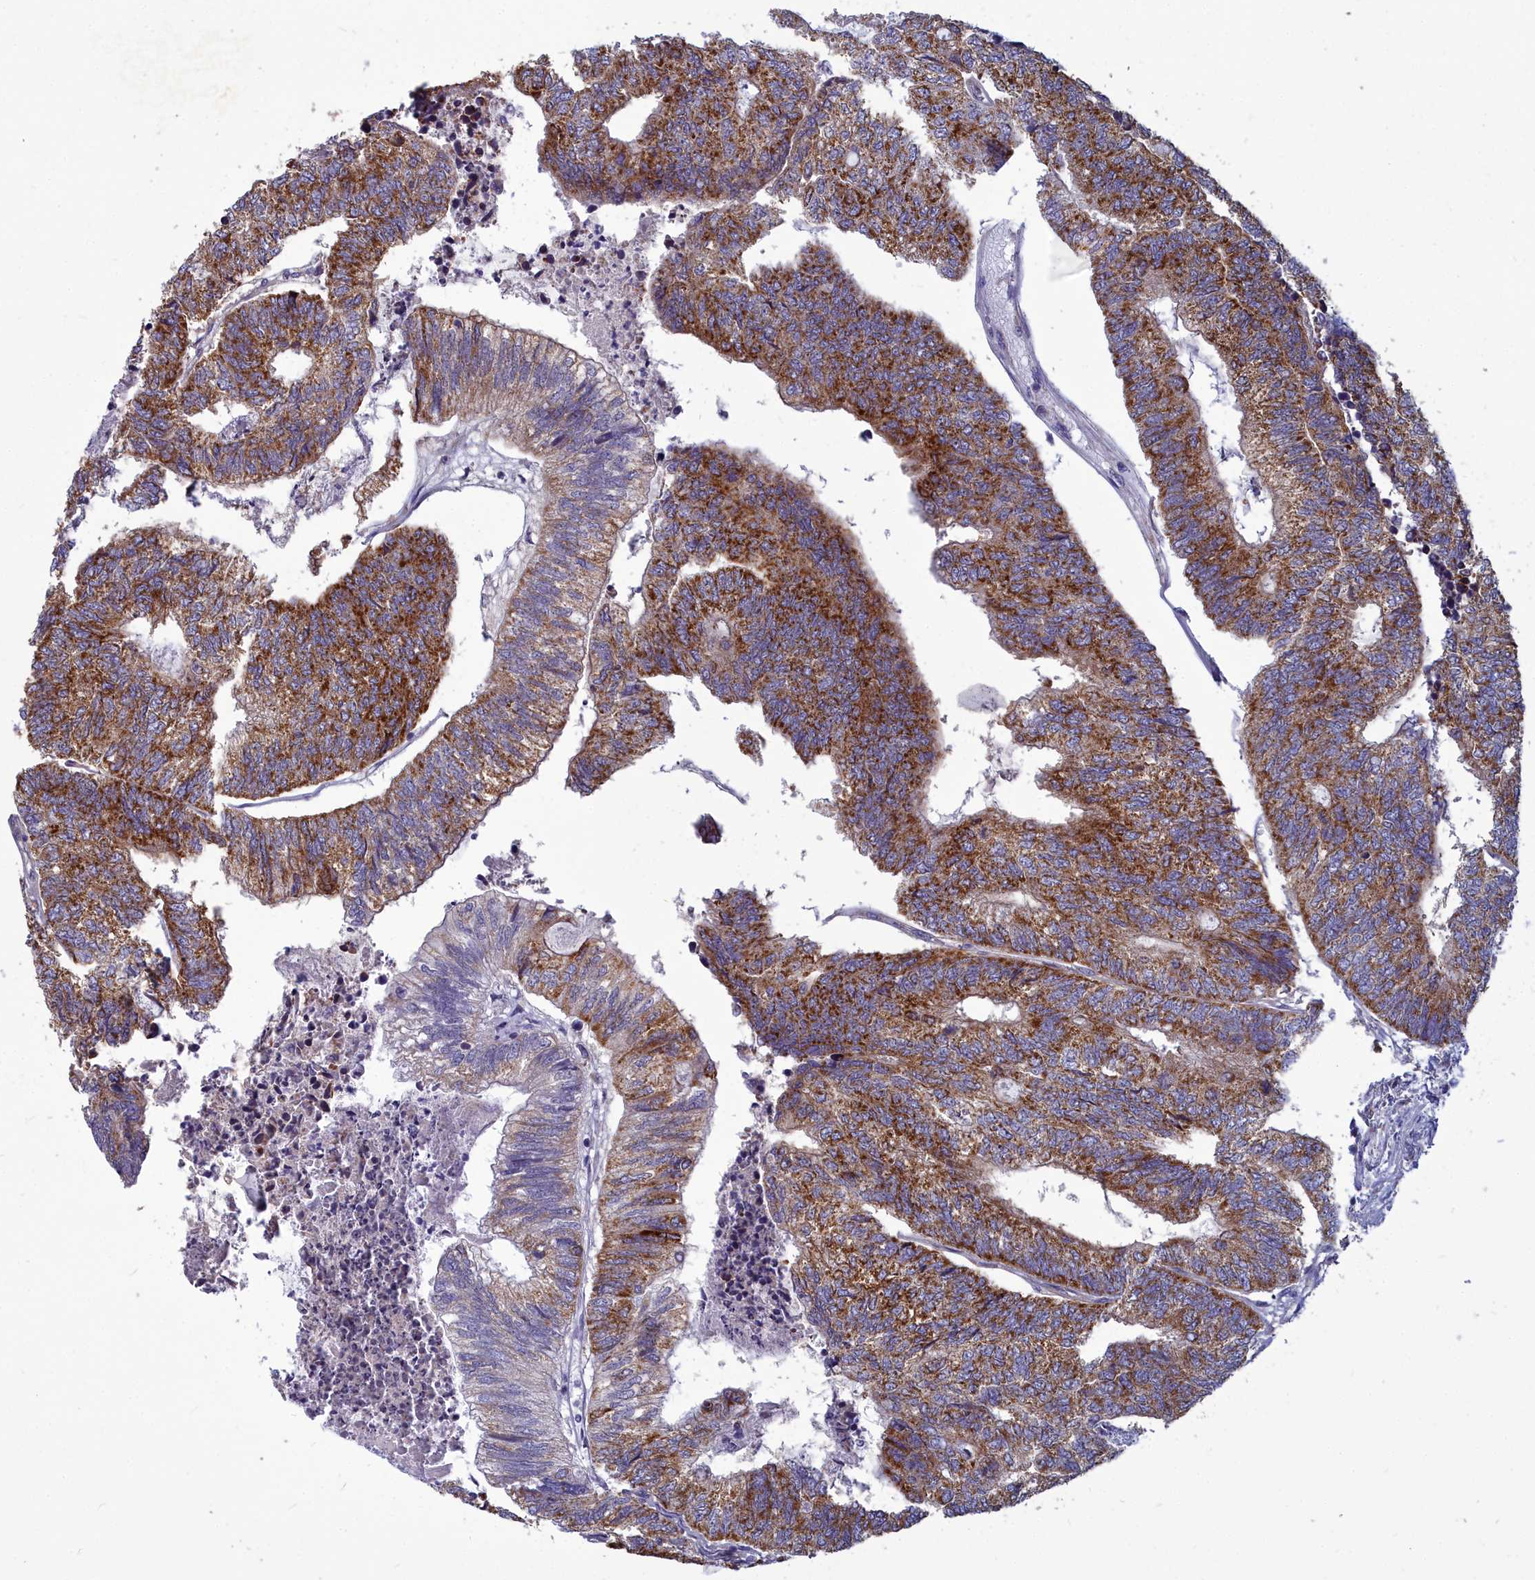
{"staining": {"intensity": "strong", "quantity": ">75%", "location": "cytoplasmic/membranous"}, "tissue": "colorectal cancer", "cell_type": "Tumor cells", "image_type": "cancer", "snomed": [{"axis": "morphology", "description": "Adenocarcinoma, NOS"}, {"axis": "topography", "description": "Colon"}], "caption": "This is an image of IHC staining of adenocarcinoma (colorectal), which shows strong staining in the cytoplasmic/membranous of tumor cells.", "gene": "COX20", "patient": {"sex": "female", "age": 67}}